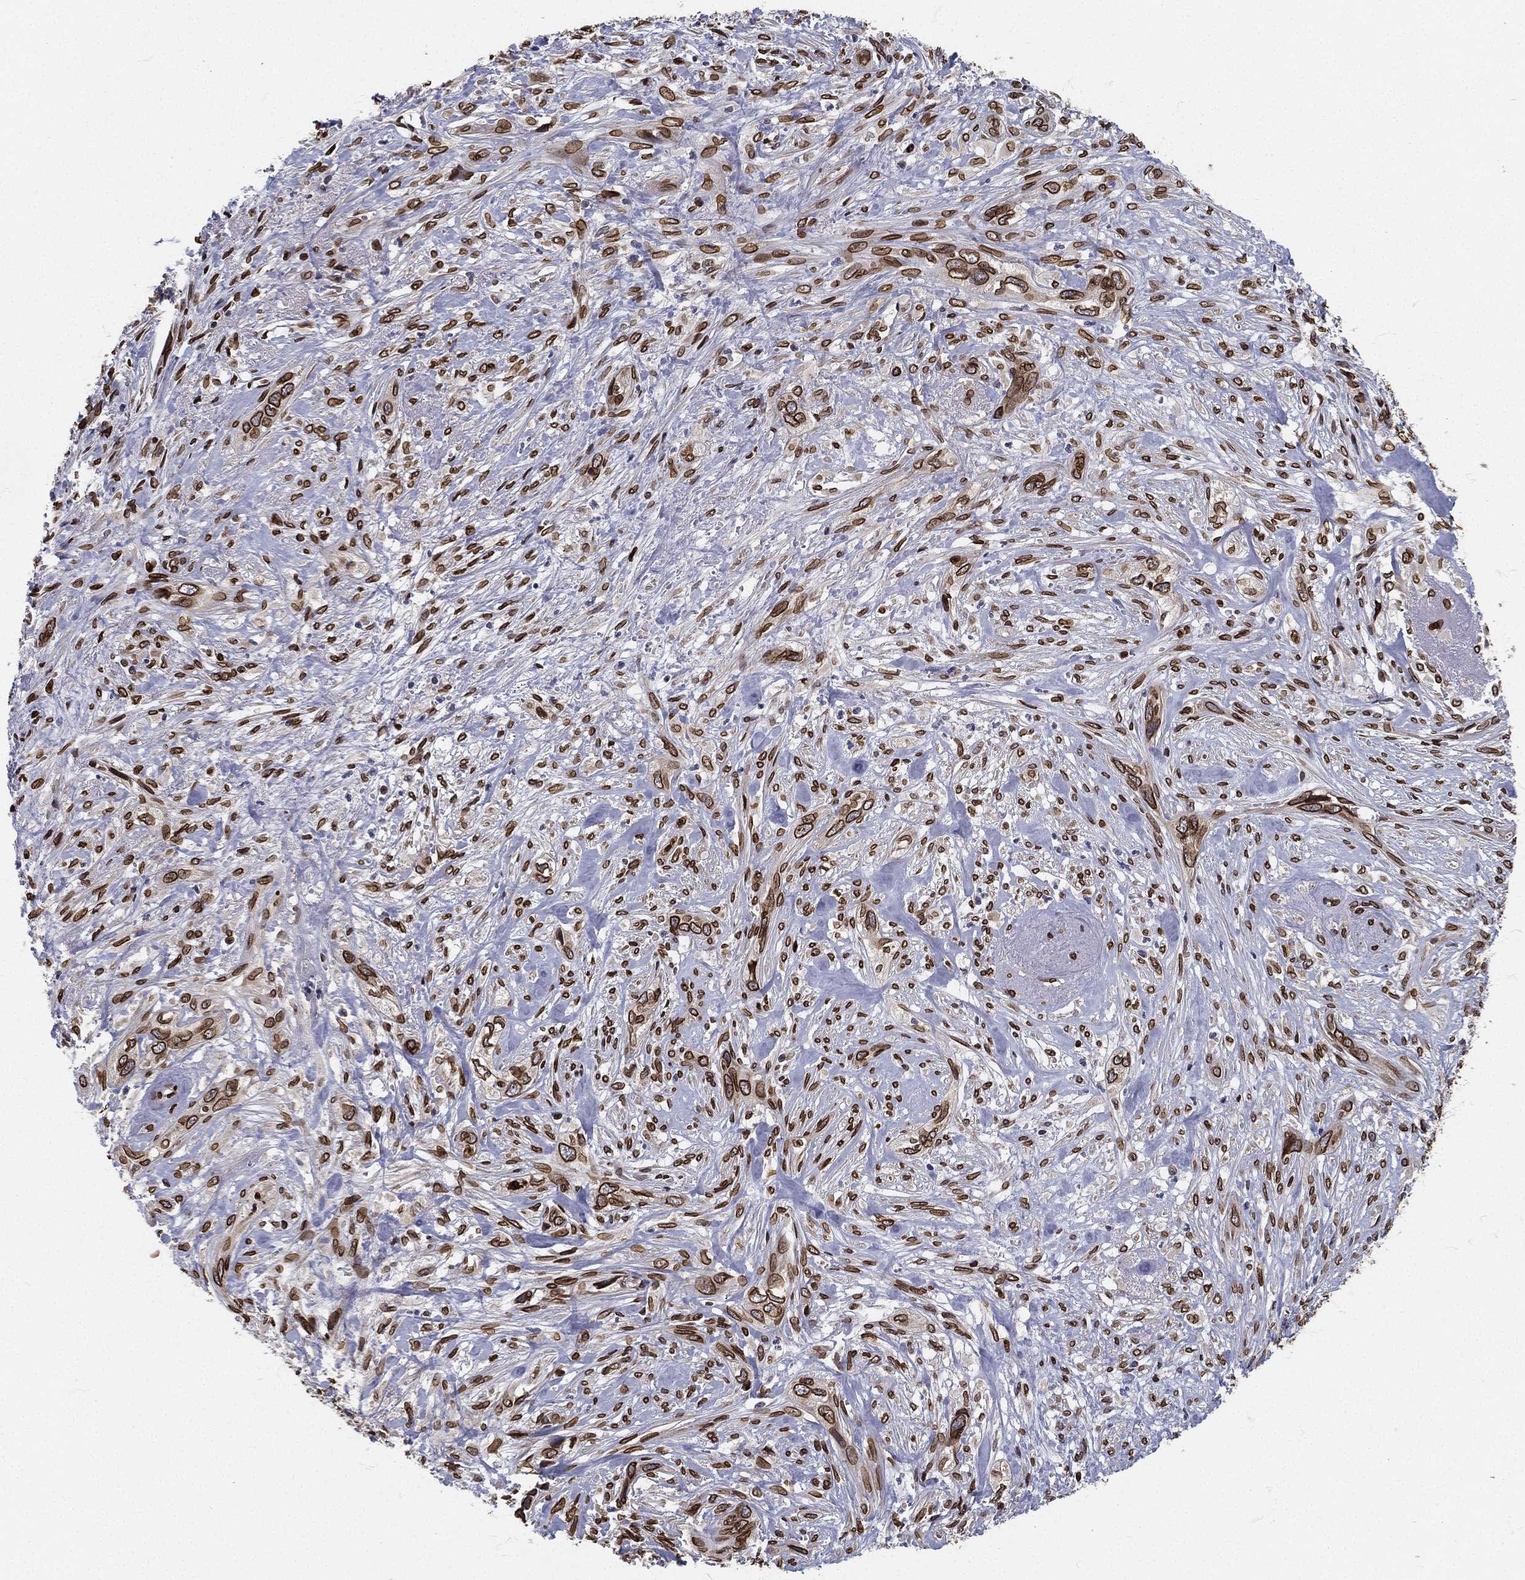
{"staining": {"intensity": "strong", "quantity": "25%-75%", "location": "cytoplasmic/membranous,nuclear"}, "tissue": "cervical cancer", "cell_type": "Tumor cells", "image_type": "cancer", "snomed": [{"axis": "morphology", "description": "Squamous cell carcinoma, NOS"}, {"axis": "topography", "description": "Cervix"}], "caption": "Cervical cancer tissue reveals strong cytoplasmic/membranous and nuclear positivity in about 25%-75% of tumor cells, visualized by immunohistochemistry.", "gene": "PALB2", "patient": {"sex": "female", "age": 57}}